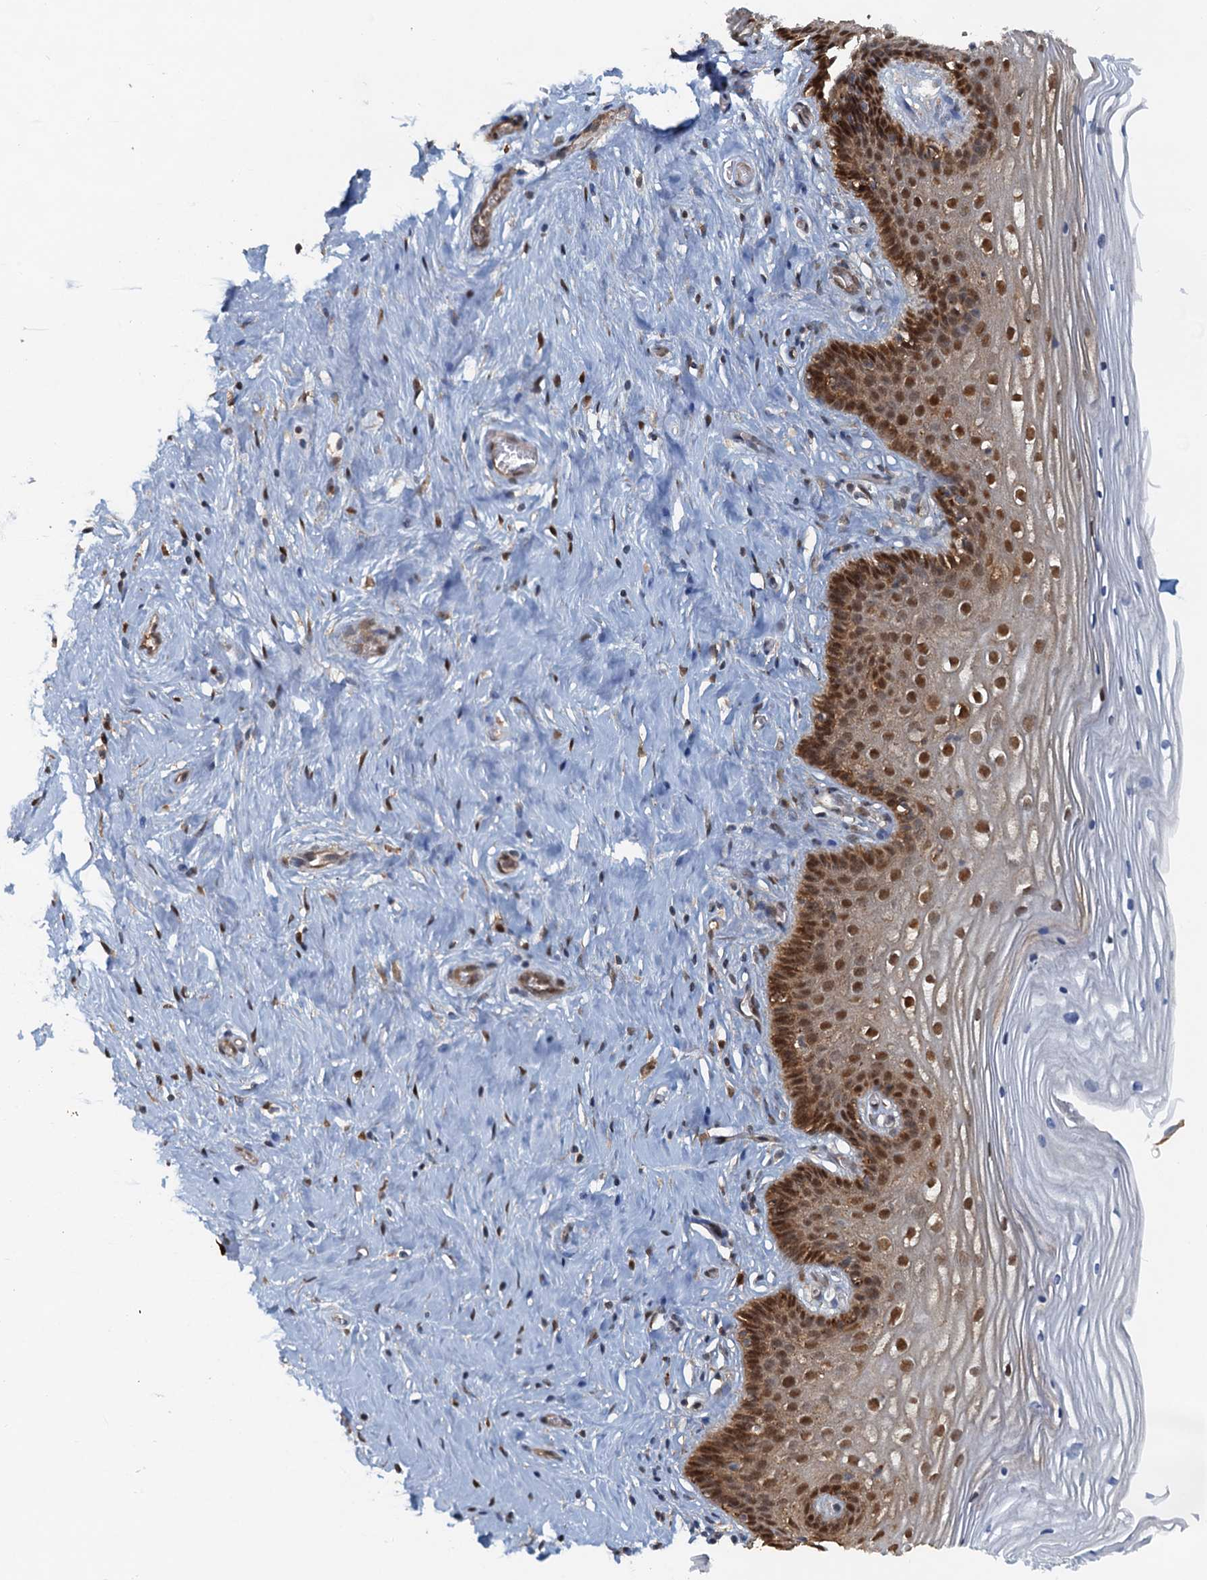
{"staining": {"intensity": "strong", "quantity": ">75%", "location": "cytoplasmic/membranous,nuclear"}, "tissue": "cervix", "cell_type": "Glandular cells", "image_type": "normal", "snomed": [{"axis": "morphology", "description": "Normal tissue, NOS"}, {"axis": "topography", "description": "Cervix"}], "caption": "Protein expression by immunohistochemistry reveals strong cytoplasmic/membranous,nuclear expression in approximately >75% of glandular cells in normal cervix.", "gene": "SPINDOC", "patient": {"sex": "female", "age": 33}}